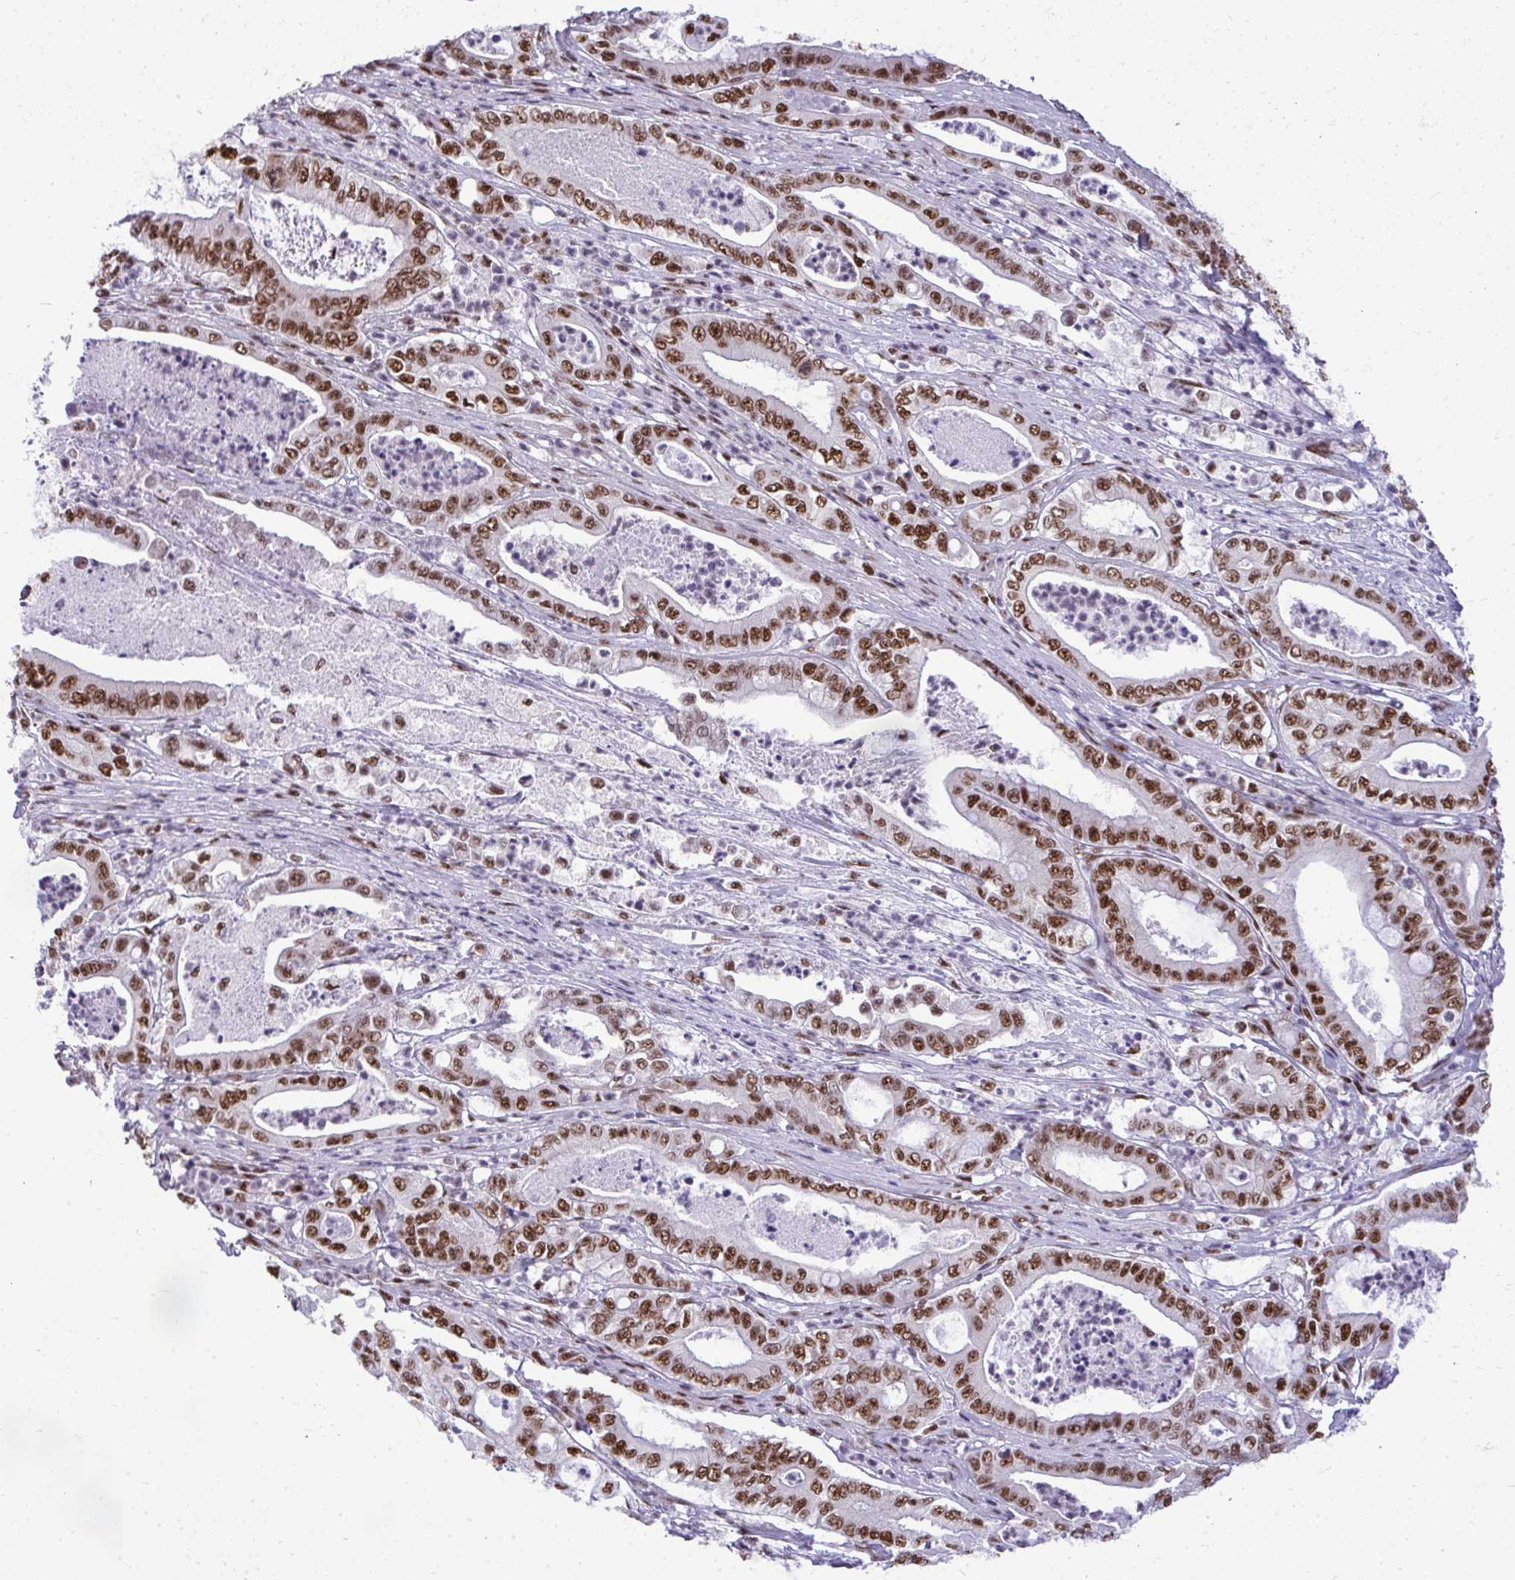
{"staining": {"intensity": "strong", "quantity": ">75%", "location": "nuclear"}, "tissue": "pancreatic cancer", "cell_type": "Tumor cells", "image_type": "cancer", "snomed": [{"axis": "morphology", "description": "Adenocarcinoma, NOS"}, {"axis": "topography", "description": "Pancreas"}], "caption": "Strong nuclear expression is identified in about >75% of tumor cells in pancreatic cancer (adenocarcinoma).", "gene": "PRPF19", "patient": {"sex": "male", "age": 71}}